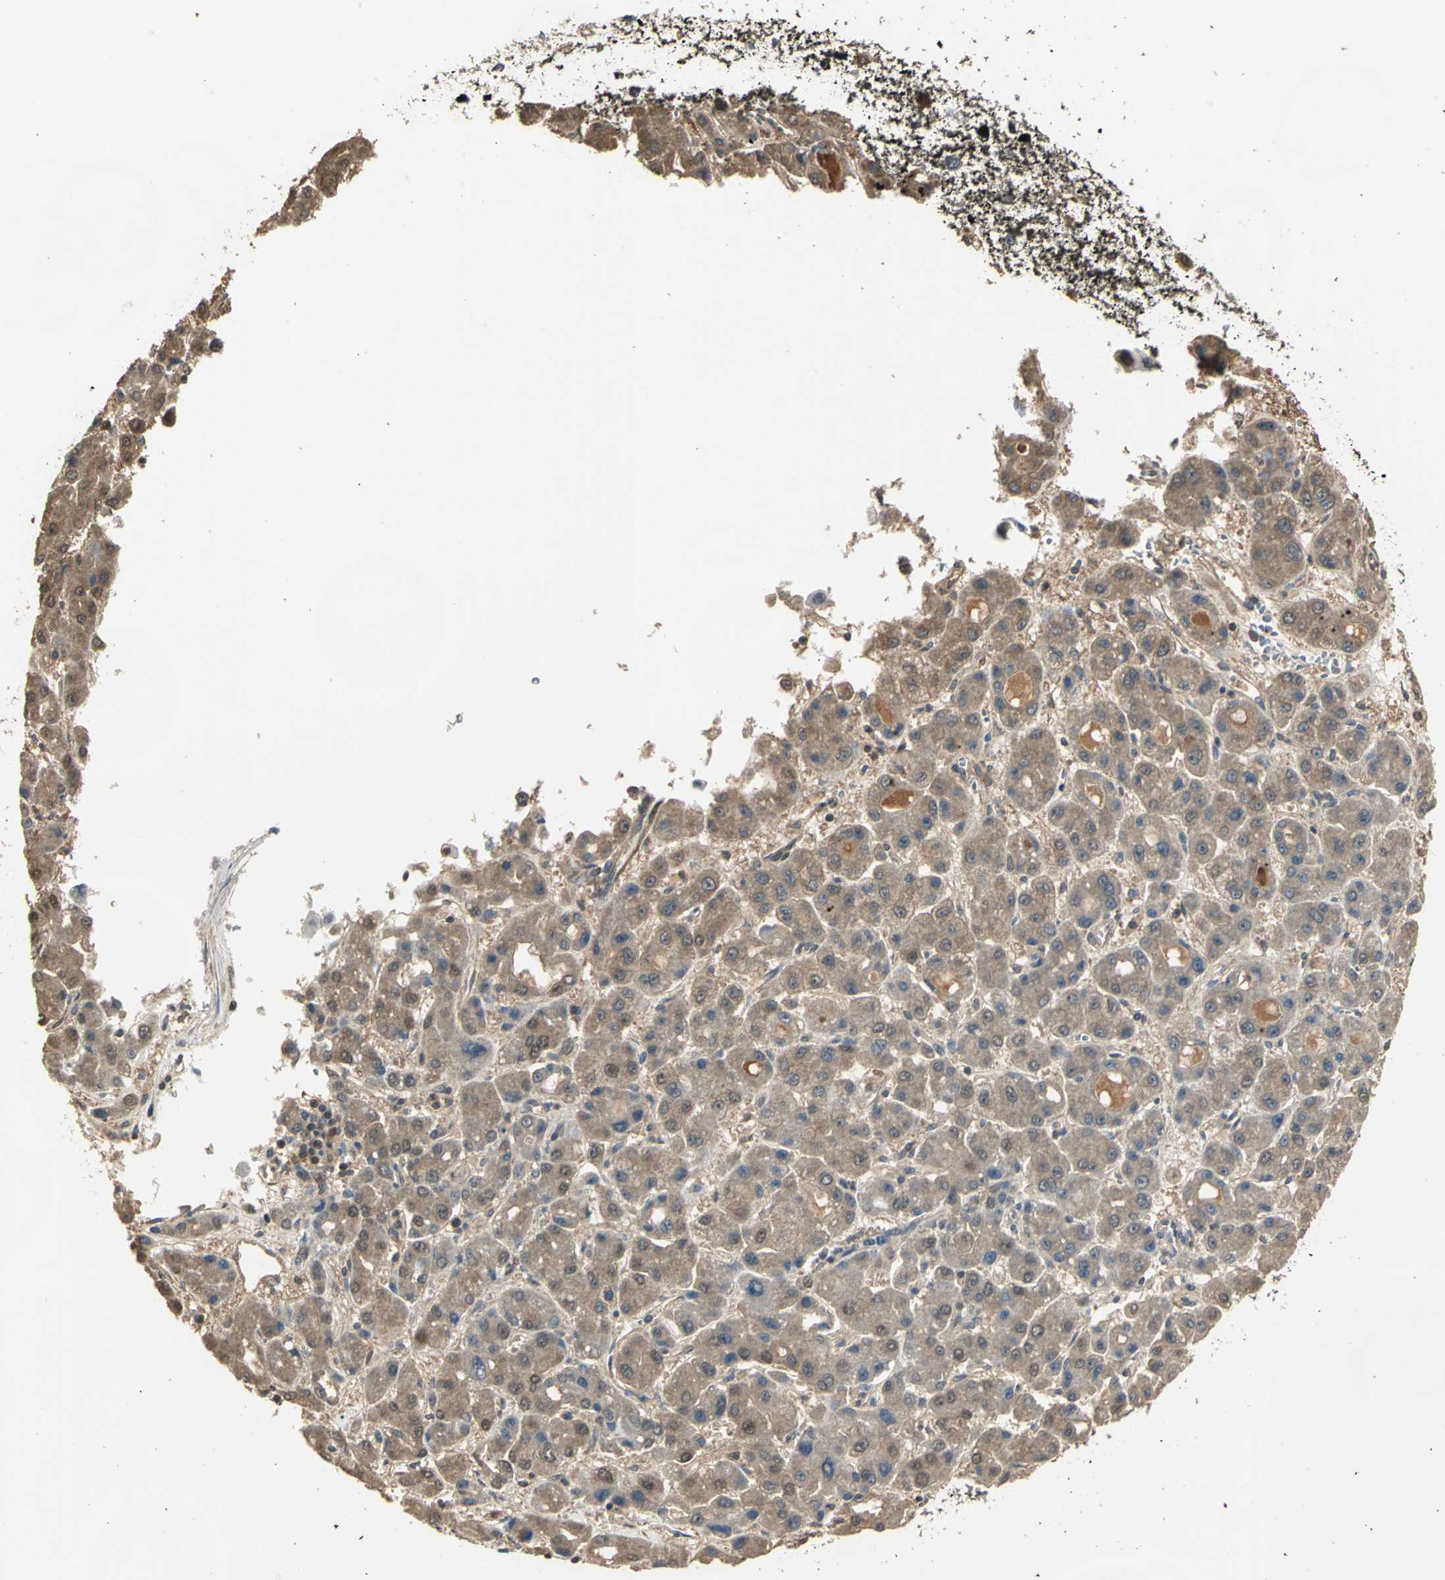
{"staining": {"intensity": "moderate", "quantity": ">75%", "location": "cytoplasmic/membranous,nuclear"}, "tissue": "liver cancer", "cell_type": "Tumor cells", "image_type": "cancer", "snomed": [{"axis": "morphology", "description": "Carcinoma, Hepatocellular, NOS"}, {"axis": "topography", "description": "Liver"}], "caption": "This is a micrograph of immunohistochemistry (IHC) staining of liver cancer, which shows moderate expression in the cytoplasmic/membranous and nuclear of tumor cells.", "gene": "PARK7", "patient": {"sex": "male", "age": 55}}